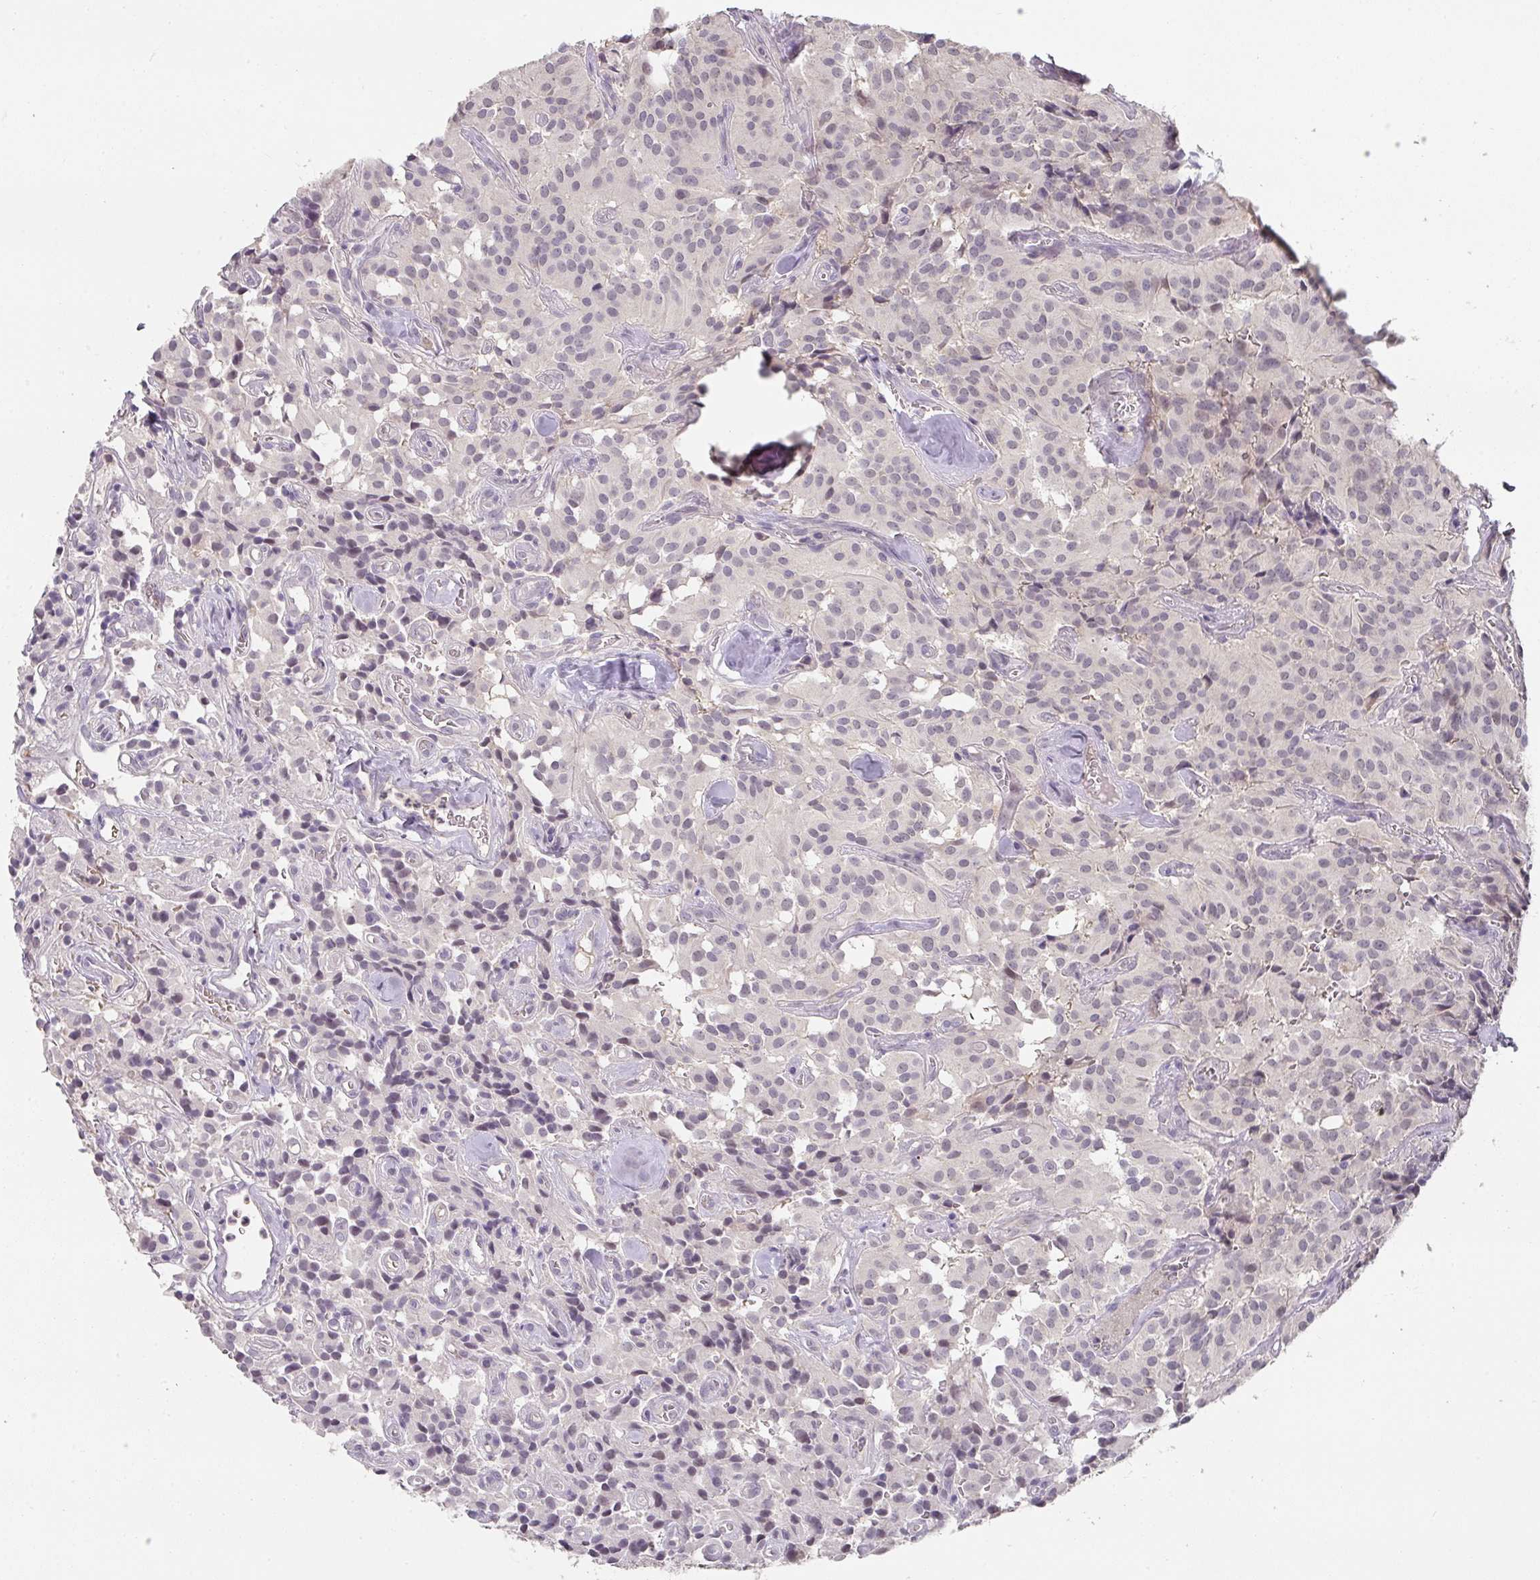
{"staining": {"intensity": "weak", "quantity": "25%-75%", "location": "nuclear"}, "tissue": "glioma", "cell_type": "Tumor cells", "image_type": "cancer", "snomed": [{"axis": "morphology", "description": "Glioma, malignant, Low grade"}, {"axis": "topography", "description": "Brain"}], "caption": "A low amount of weak nuclear staining is appreciated in about 25%-75% of tumor cells in glioma tissue. (Brightfield microscopy of DAB IHC at high magnification).", "gene": "FOXN4", "patient": {"sex": "male", "age": 42}}